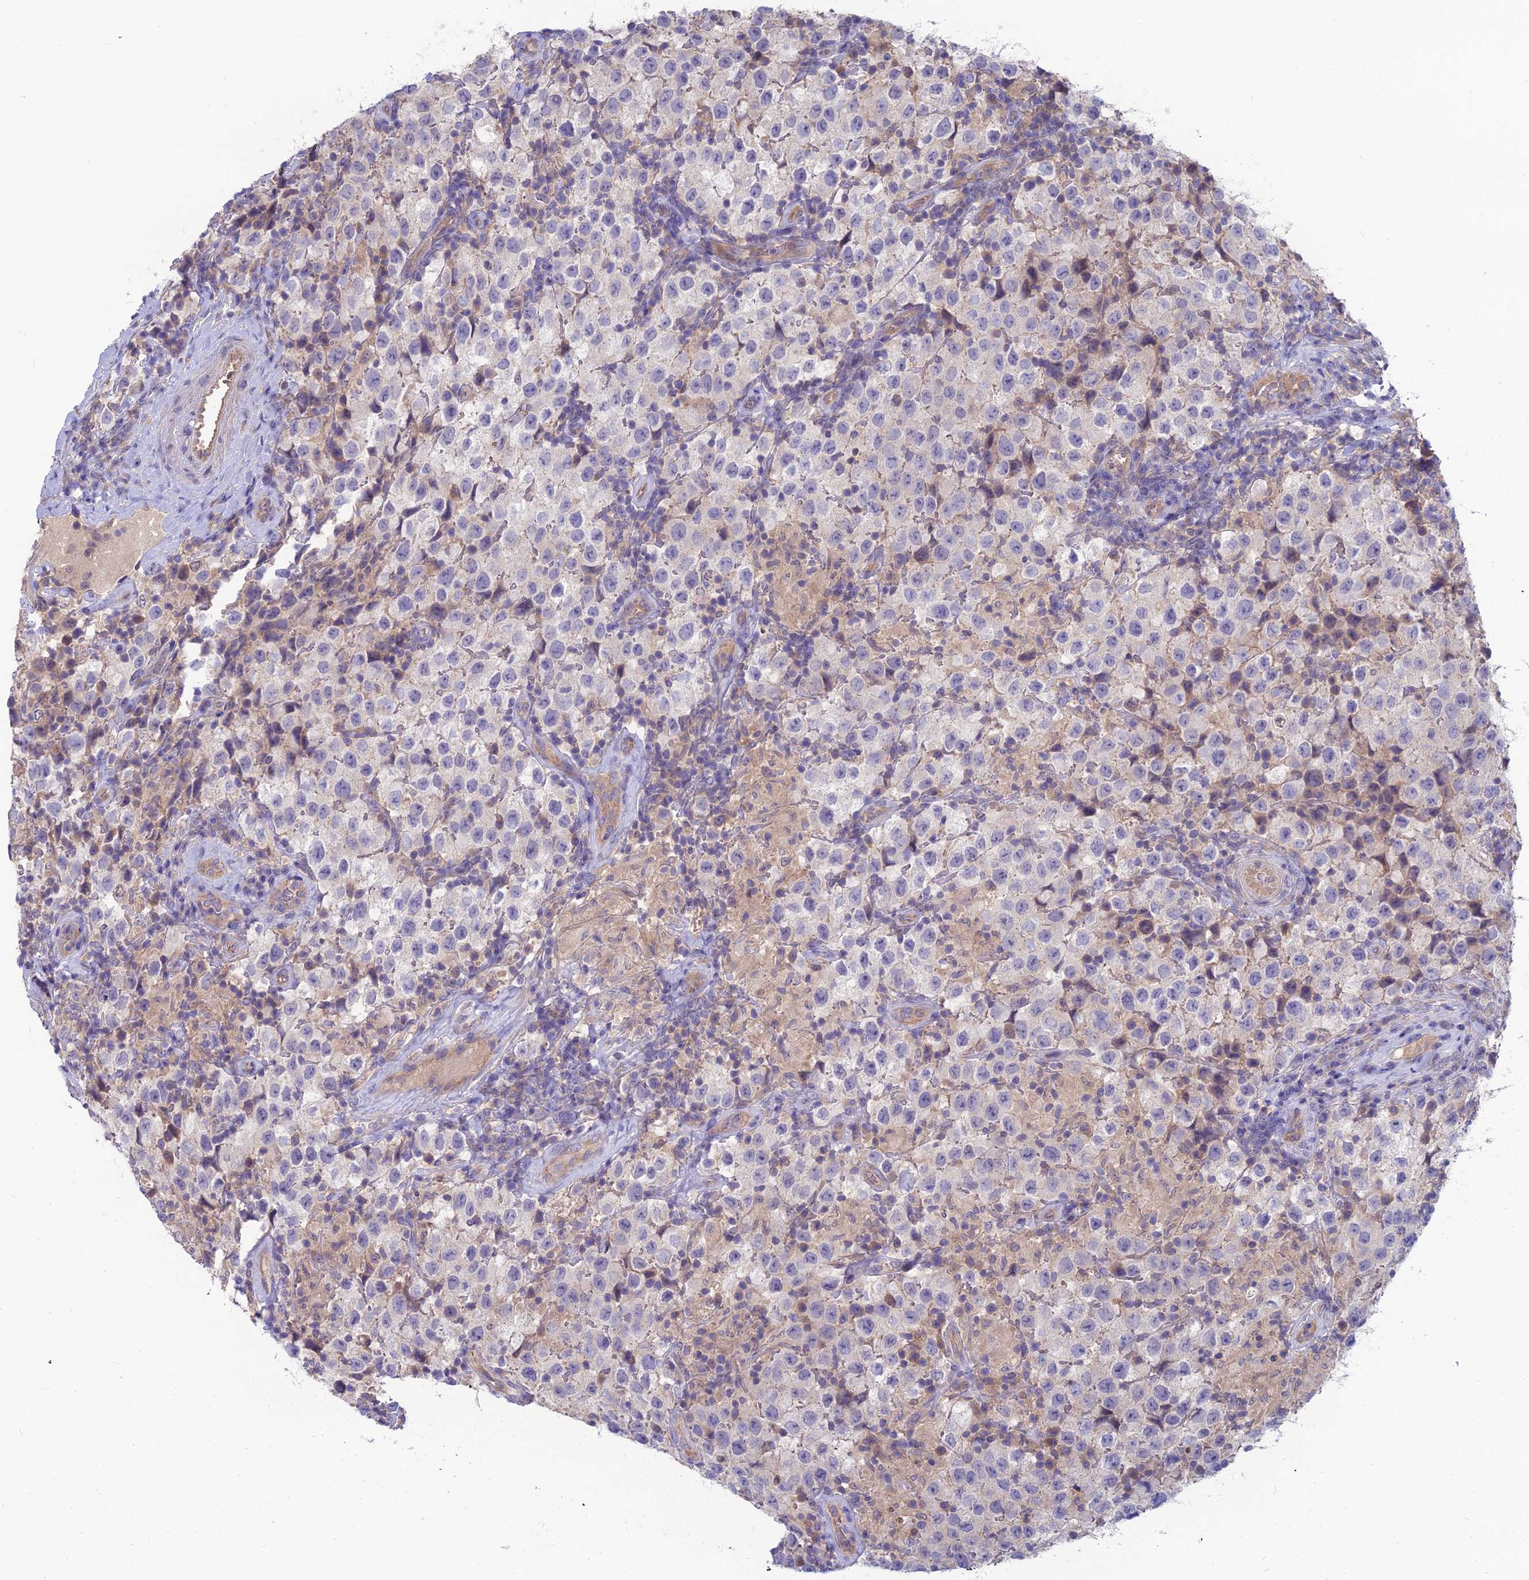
{"staining": {"intensity": "negative", "quantity": "none", "location": "none"}, "tissue": "testis cancer", "cell_type": "Tumor cells", "image_type": "cancer", "snomed": [{"axis": "morphology", "description": "Seminoma, NOS"}, {"axis": "morphology", "description": "Carcinoma, Embryonal, NOS"}, {"axis": "topography", "description": "Testis"}], "caption": "Human testis cancer stained for a protein using immunohistochemistry (IHC) reveals no positivity in tumor cells.", "gene": "MVD", "patient": {"sex": "male", "age": 41}}